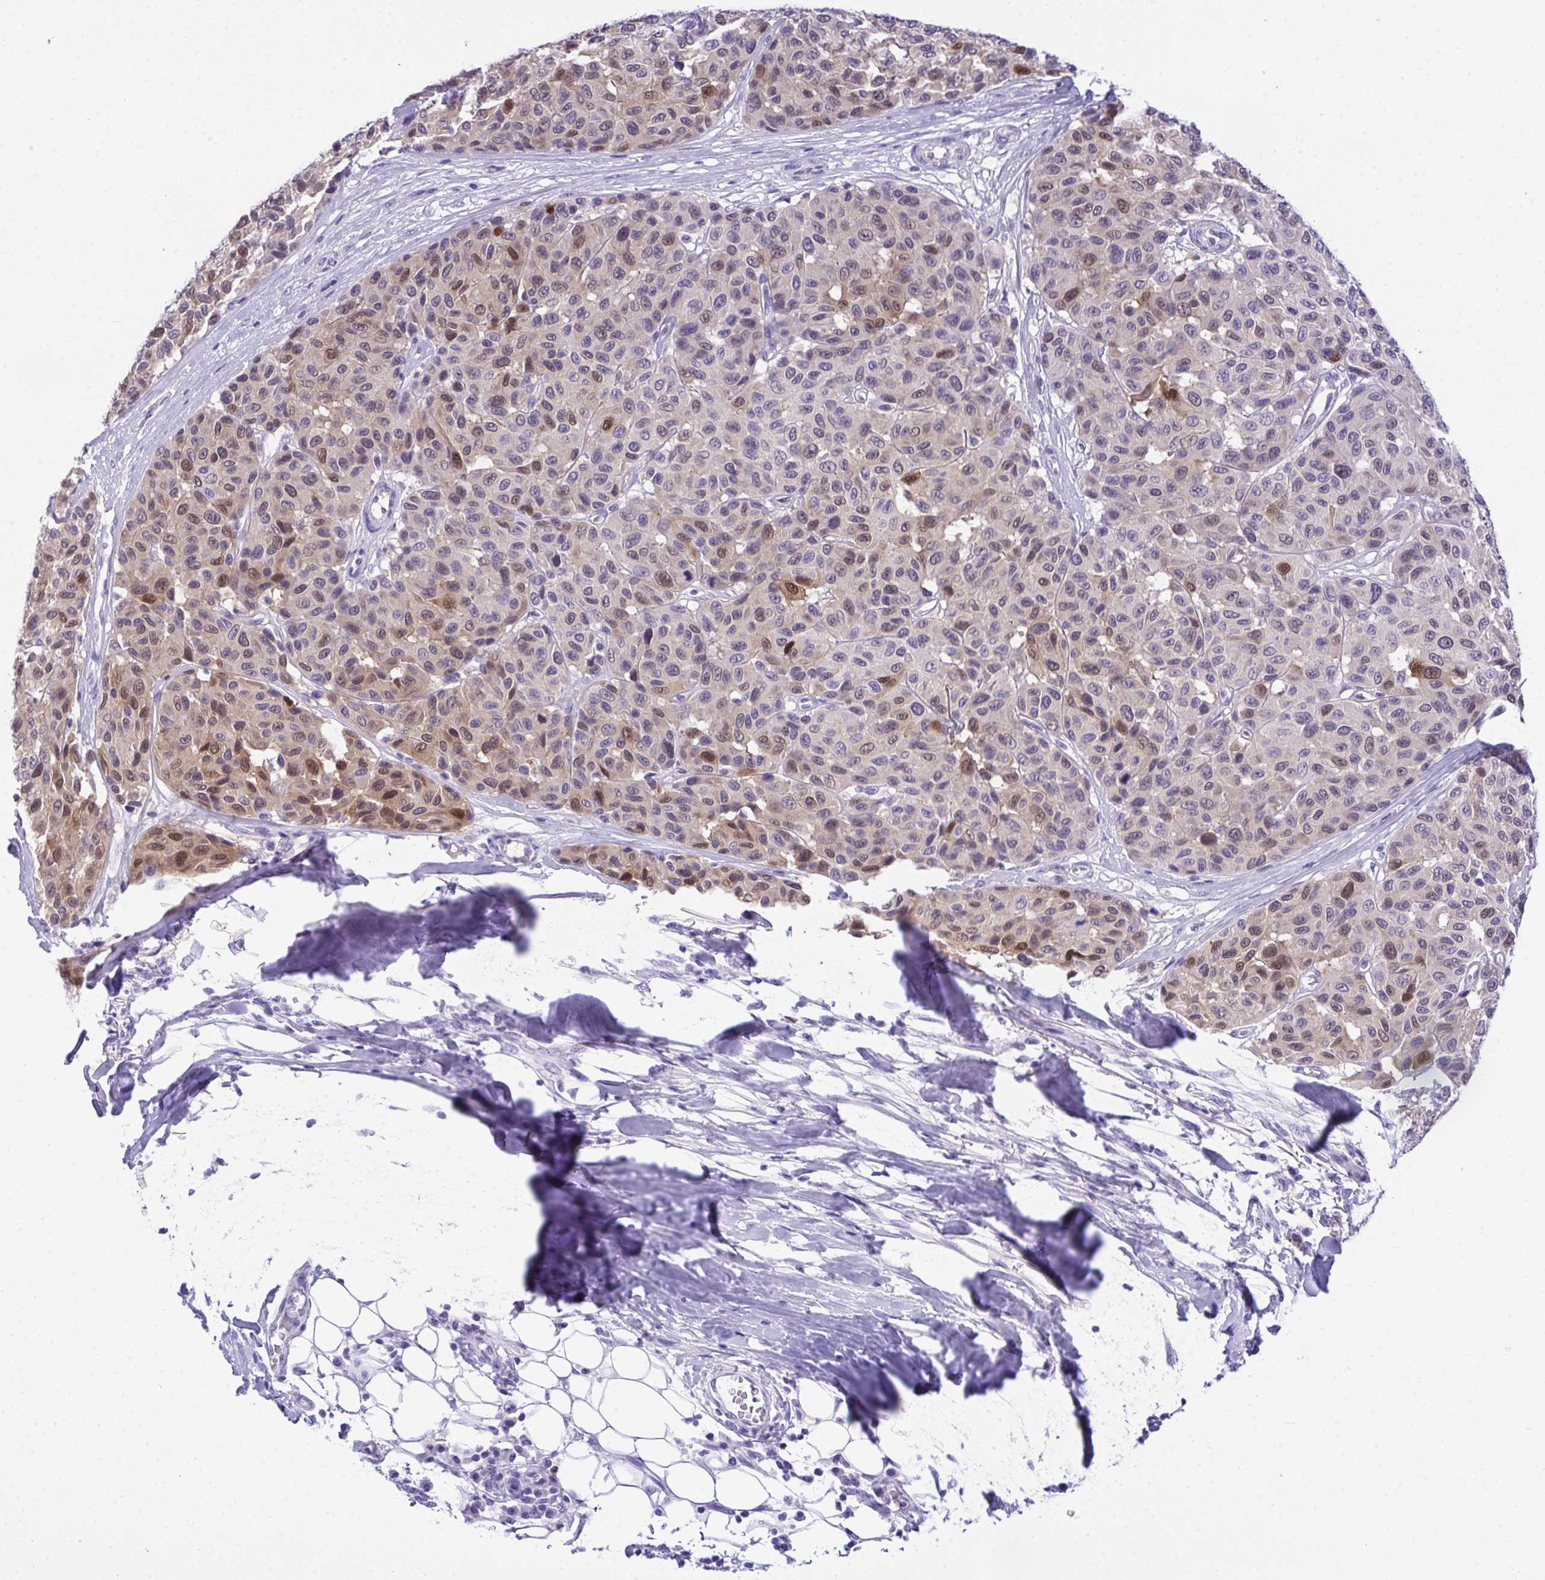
{"staining": {"intensity": "moderate", "quantity": "25%-75%", "location": "nuclear"}, "tissue": "melanoma", "cell_type": "Tumor cells", "image_type": "cancer", "snomed": [{"axis": "morphology", "description": "Malignant melanoma, NOS"}, {"axis": "topography", "description": "Skin"}], "caption": "IHC image of neoplastic tissue: malignant melanoma stained using immunohistochemistry shows medium levels of moderate protein expression localized specifically in the nuclear of tumor cells, appearing as a nuclear brown color.", "gene": "PGM2L1", "patient": {"sex": "female", "age": 66}}